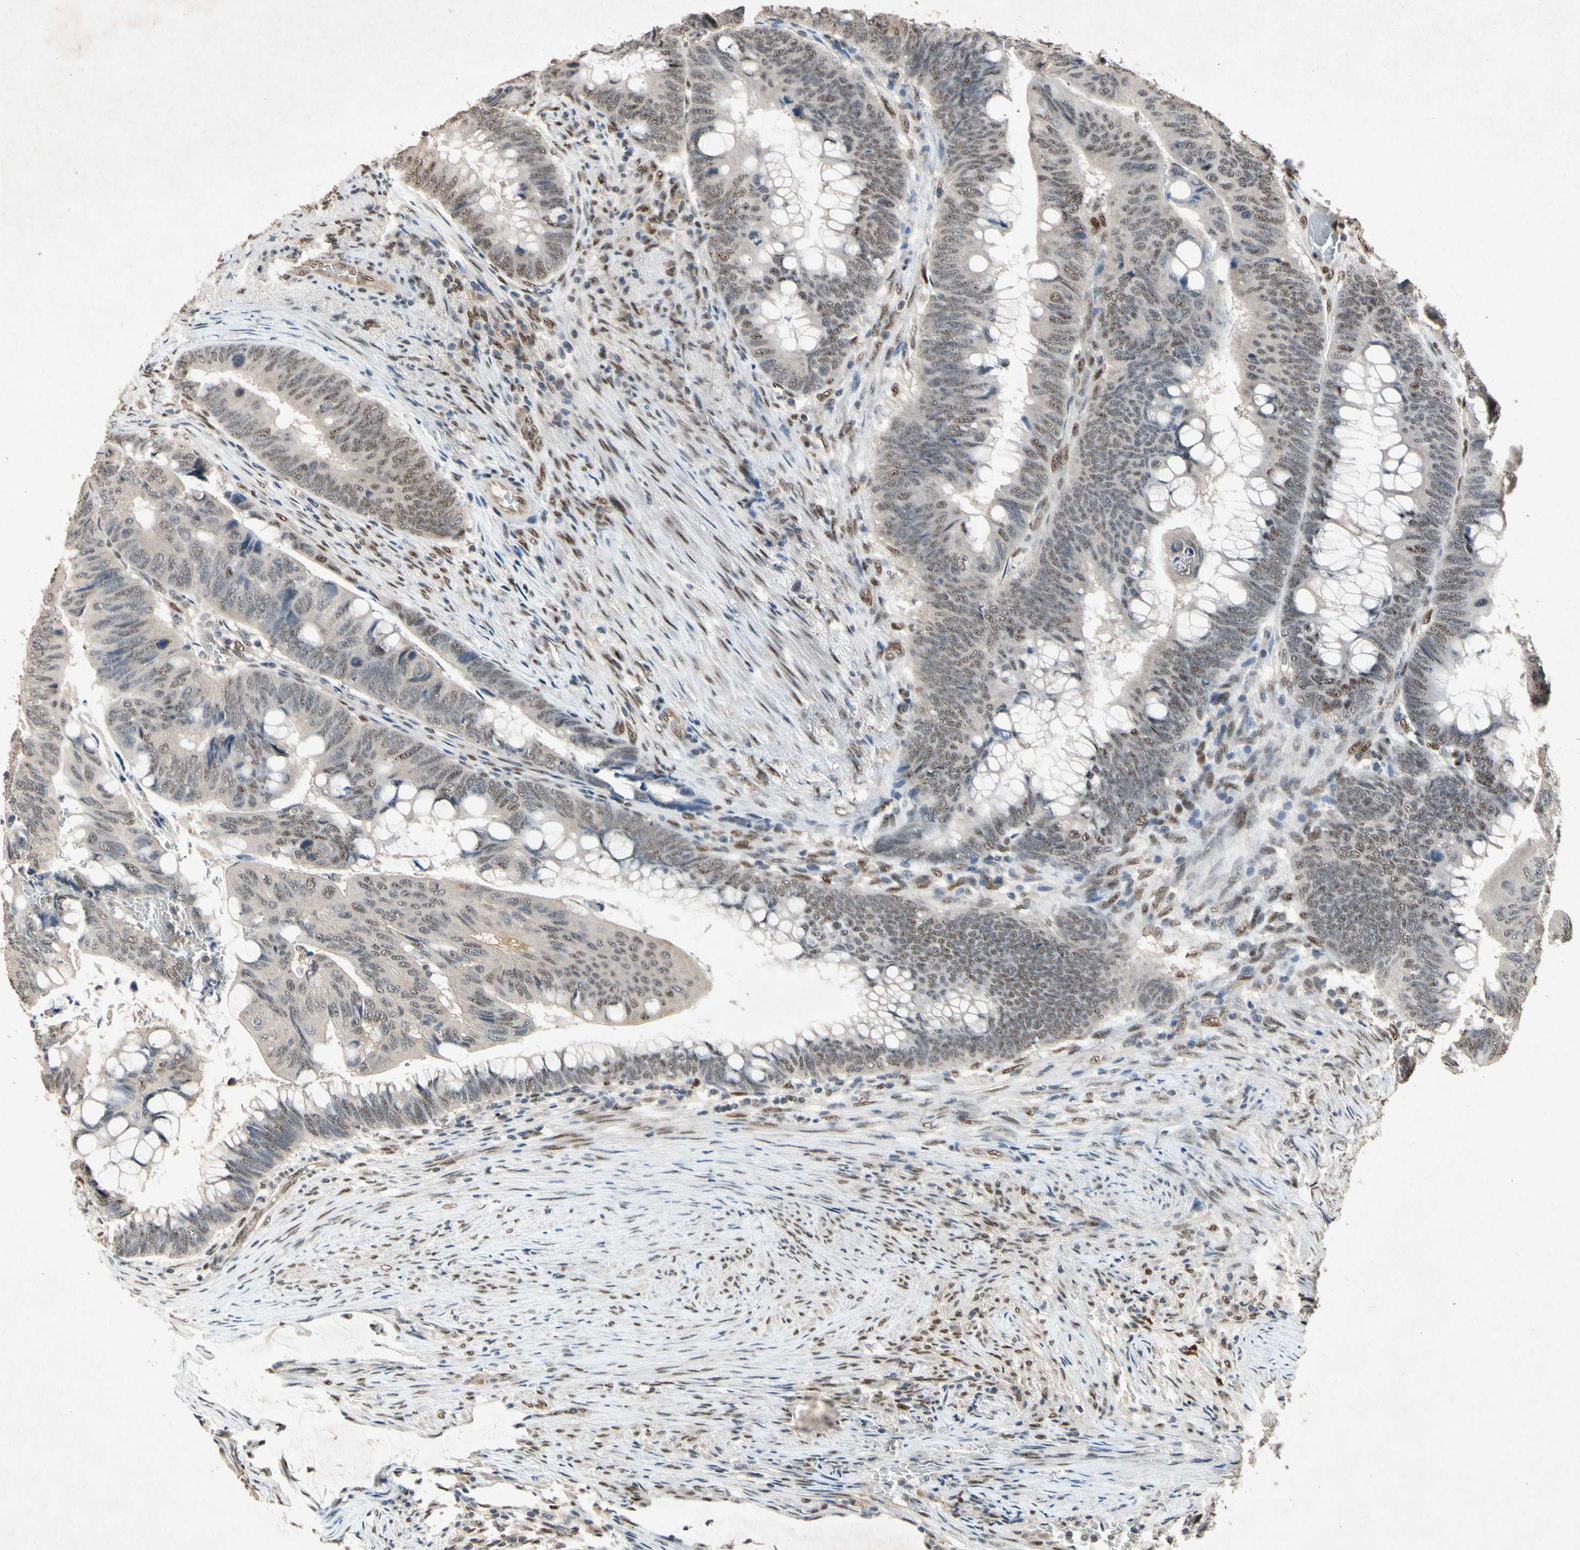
{"staining": {"intensity": "weak", "quantity": ">75%", "location": "nuclear"}, "tissue": "colorectal cancer", "cell_type": "Tumor cells", "image_type": "cancer", "snomed": [{"axis": "morphology", "description": "Normal tissue, NOS"}, {"axis": "morphology", "description": "Adenocarcinoma, NOS"}, {"axis": "topography", "description": "Rectum"}, {"axis": "topography", "description": "Peripheral nerve tissue"}], "caption": "High-power microscopy captured an immunohistochemistry image of colorectal adenocarcinoma, revealing weak nuclear positivity in approximately >75% of tumor cells.", "gene": "PML", "patient": {"sex": "male", "age": 92}}